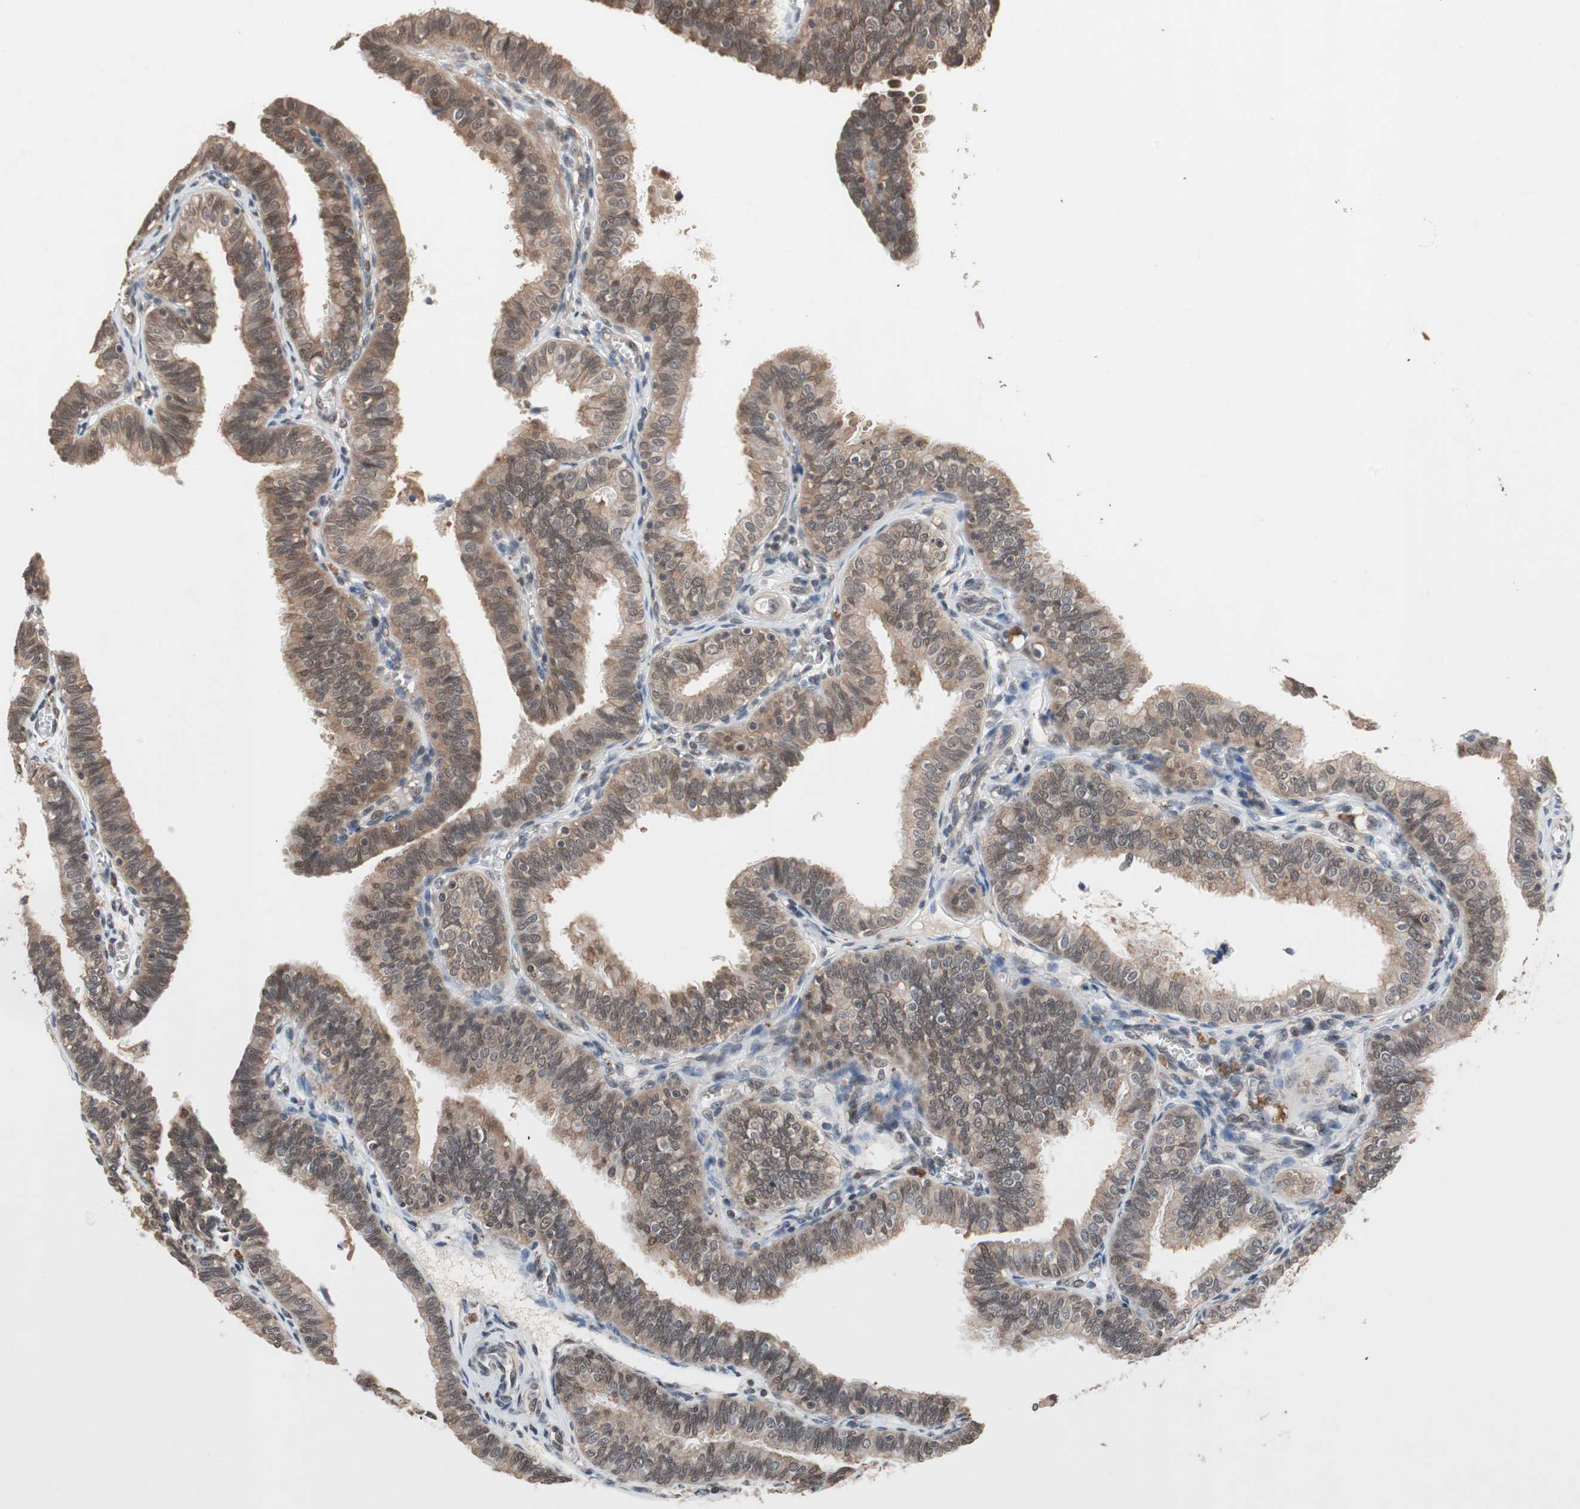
{"staining": {"intensity": "moderate", "quantity": ">75%", "location": "cytoplasmic/membranous,nuclear"}, "tissue": "fallopian tube", "cell_type": "Glandular cells", "image_type": "normal", "snomed": [{"axis": "morphology", "description": "Normal tissue, NOS"}, {"axis": "topography", "description": "Fallopian tube"}], "caption": "This image shows immunohistochemistry (IHC) staining of benign human fallopian tube, with medium moderate cytoplasmic/membranous,nuclear staining in about >75% of glandular cells.", "gene": "GART", "patient": {"sex": "female", "age": 46}}